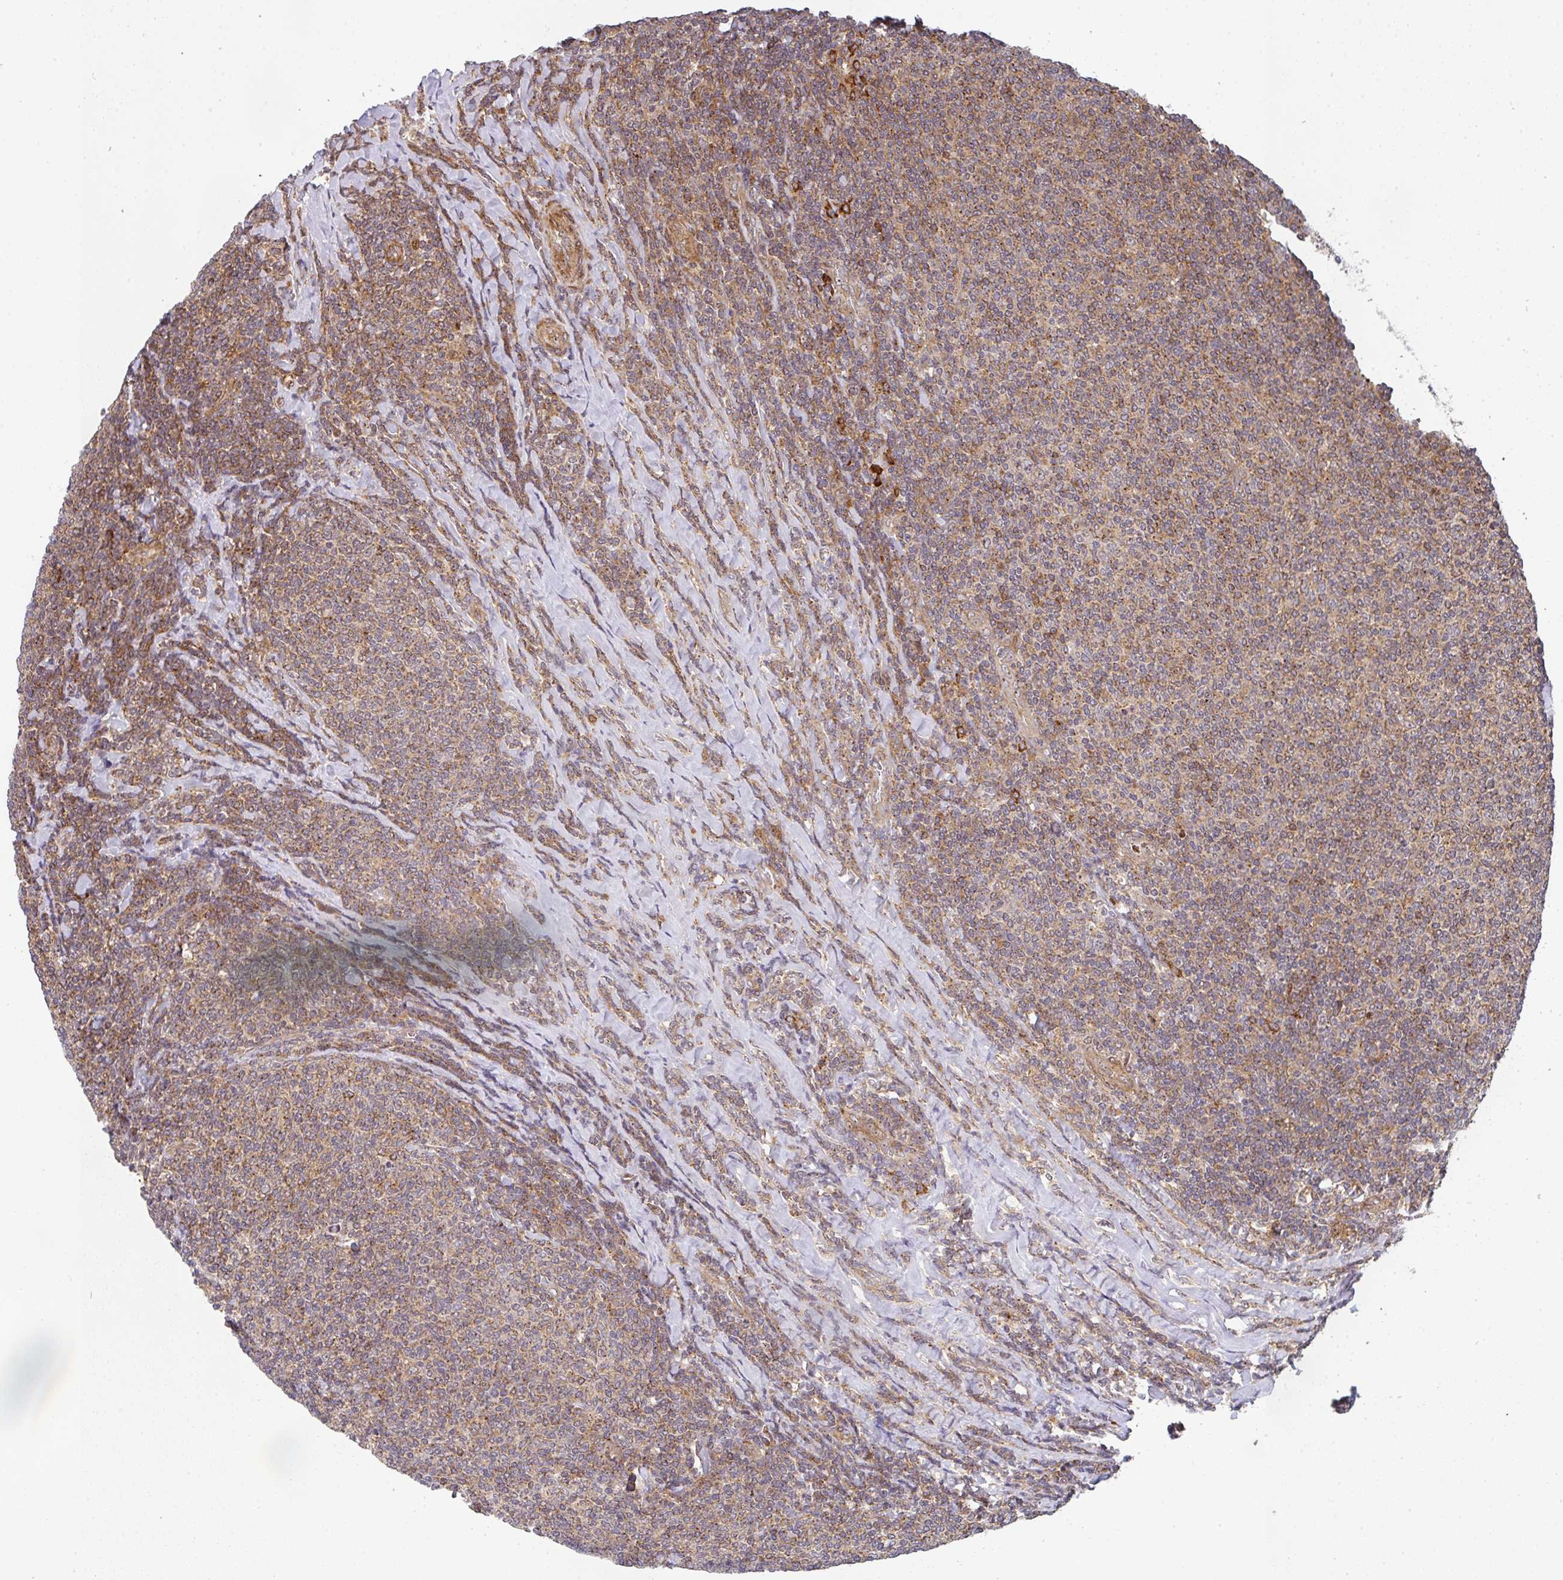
{"staining": {"intensity": "moderate", "quantity": ">75%", "location": "cytoplasmic/membranous"}, "tissue": "lymphoma", "cell_type": "Tumor cells", "image_type": "cancer", "snomed": [{"axis": "morphology", "description": "Malignant lymphoma, non-Hodgkin's type, Low grade"}, {"axis": "topography", "description": "Lymph node"}], "caption": "The micrograph displays immunohistochemical staining of lymphoma. There is moderate cytoplasmic/membranous staining is seen in about >75% of tumor cells.", "gene": "SIMC1", "patient": {"sex": "male", "age": 52}}